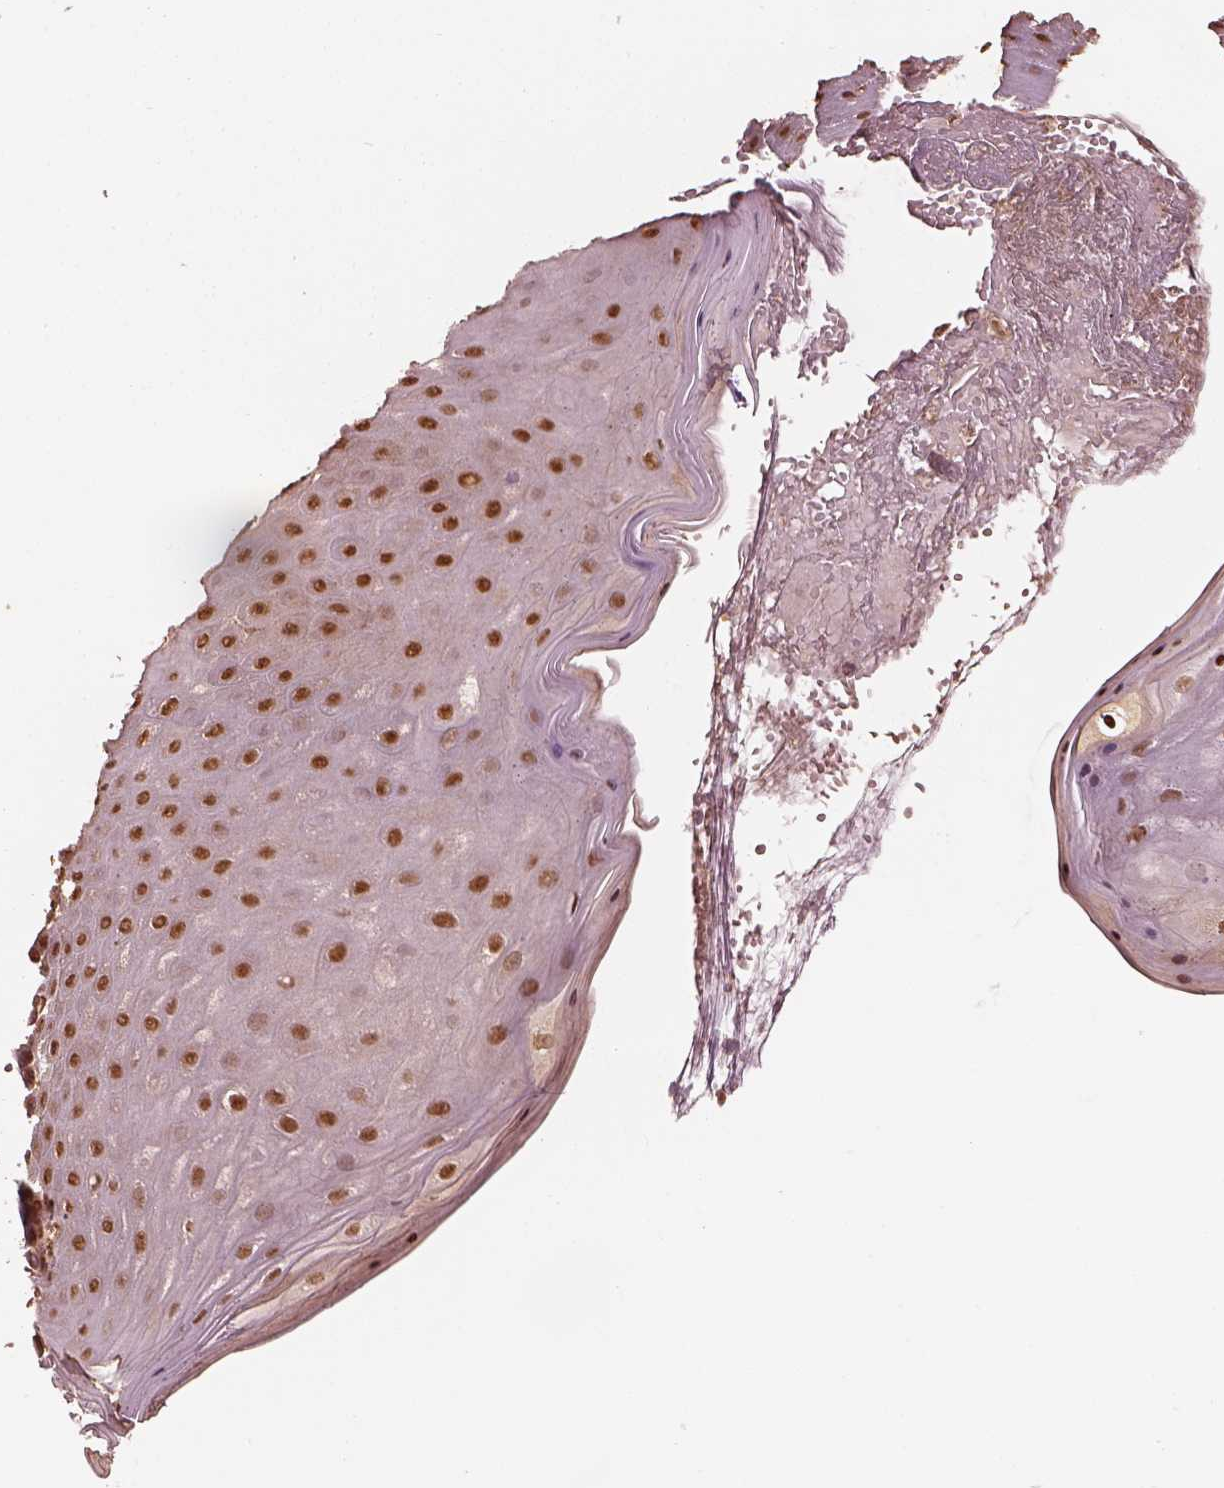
{"staining": {"intensity": "strong", "quantity": ">75%", "location": "nuclear"}, "tissue": "skin", "cell_type": "Epidermal cells", "image_type": "normal", "snomed": [{"axis": "morphology", "description": "Normal tissue, NOS"}, {"axis": "topography", "description": "Anal"}], "caption": "Skin was stained to show a protein in brown. There is high levels of strong nuclear positivity in approximately >75% of epidermal cells. The staining was performed using DAB to visualize the protein expression in brown, while the nuclei were stained in blue with hematoxylin (Magnification: 20x).", "gene": "PSMC5", "patient": {"sex": "male", "age": 53}}